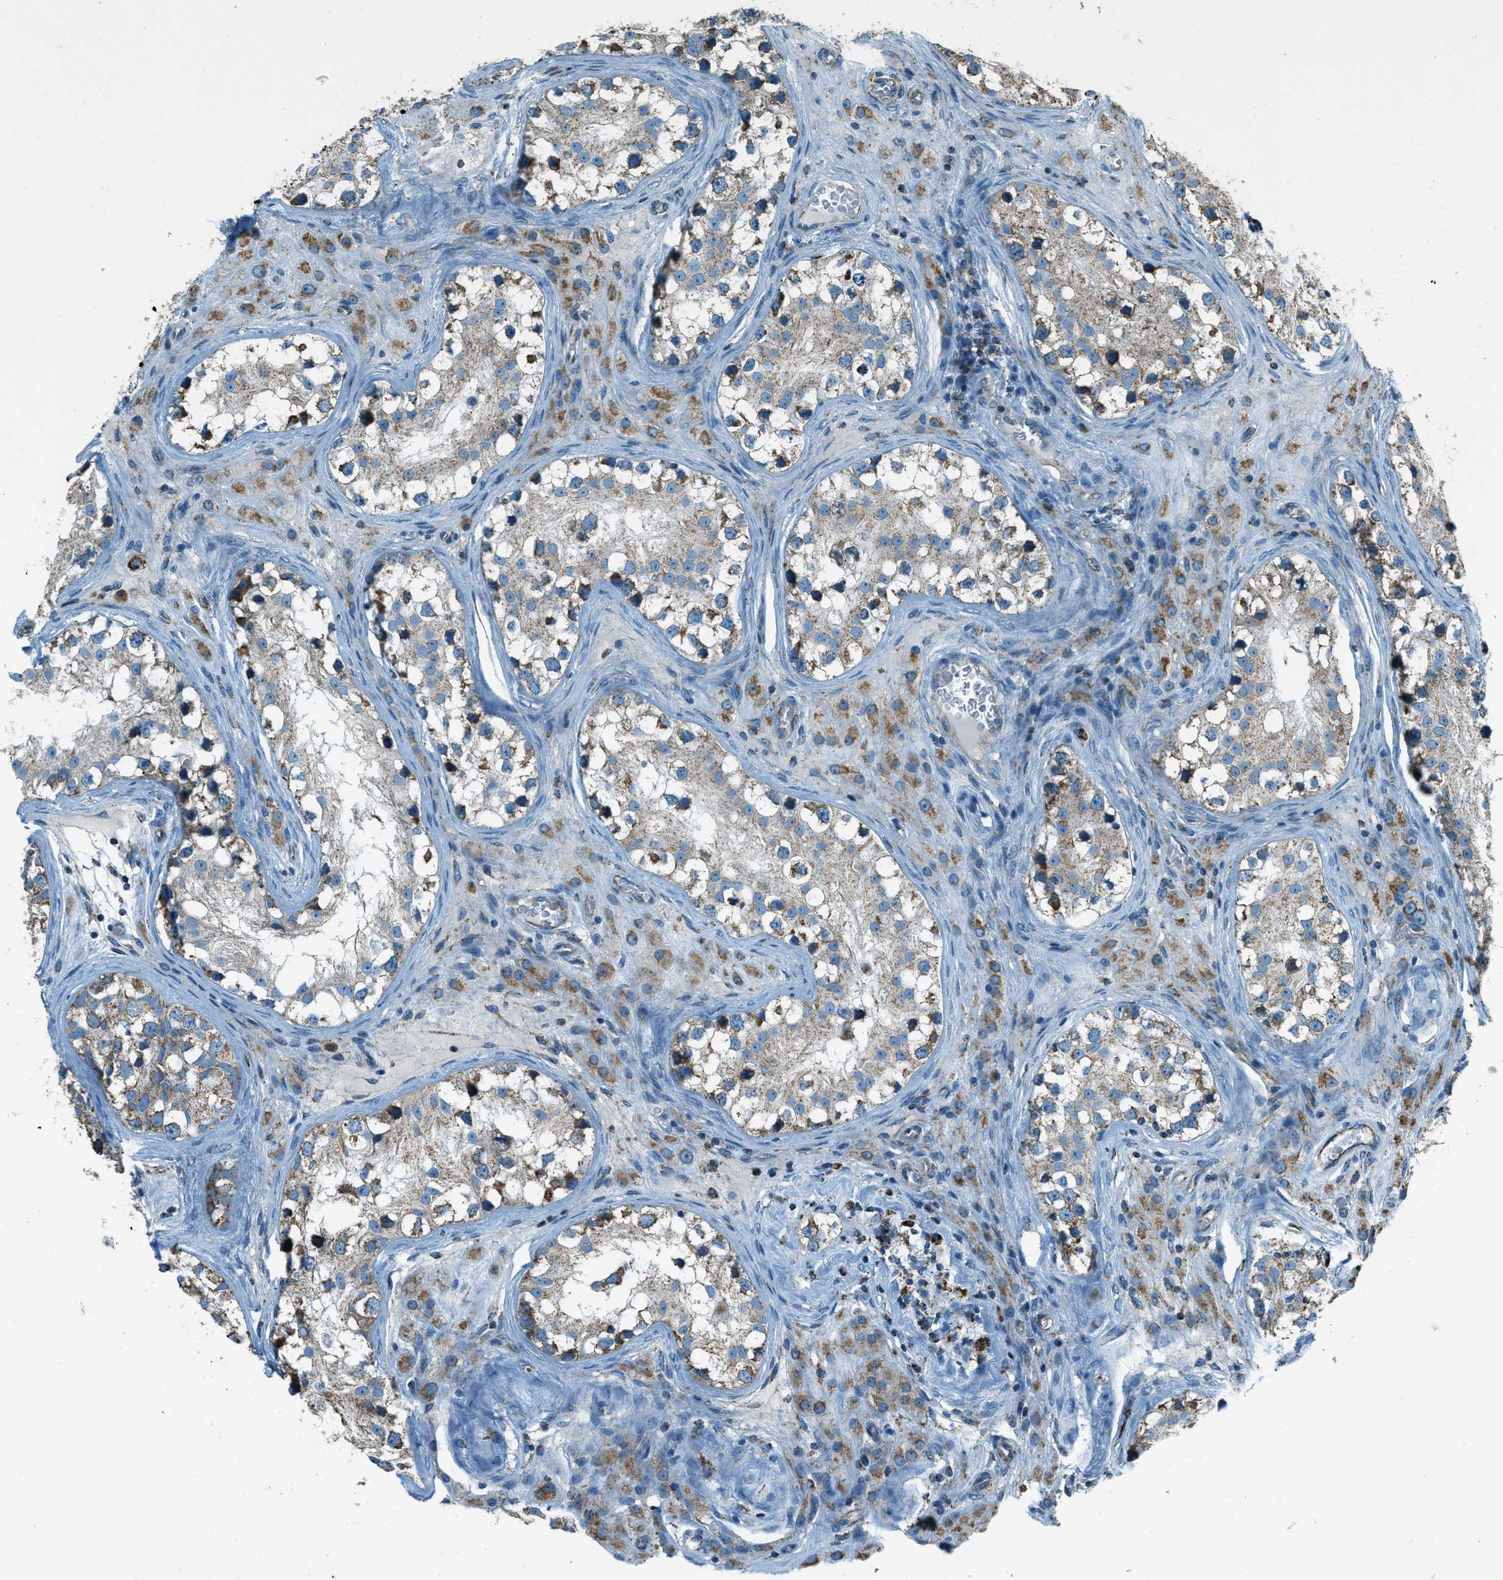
{"staining": {"intensity": "moderate", "quantity": "25%-75%", "location": "cytoplasmic/membranous"}, "tissue": "testis cancer", "cell_type": "Tumor cells", "image_type": "cancer", "snomed": [{"axis": "morphology", "description": "Carcinoma, Embryonal, NOS"}, {"axis": "topography", "description": "Testis"}], "caption": "Immunohistochemical staining of testis cancer demonstrates medium levels of moderate cytoplasmic/membranous protein expression in approximately 25%-75% of tumor cells. (DAB = brown stain, brightfield microscopy at high magnification).", "gene": "CHST15", "patient": {"sex": "male", "age": 21}}